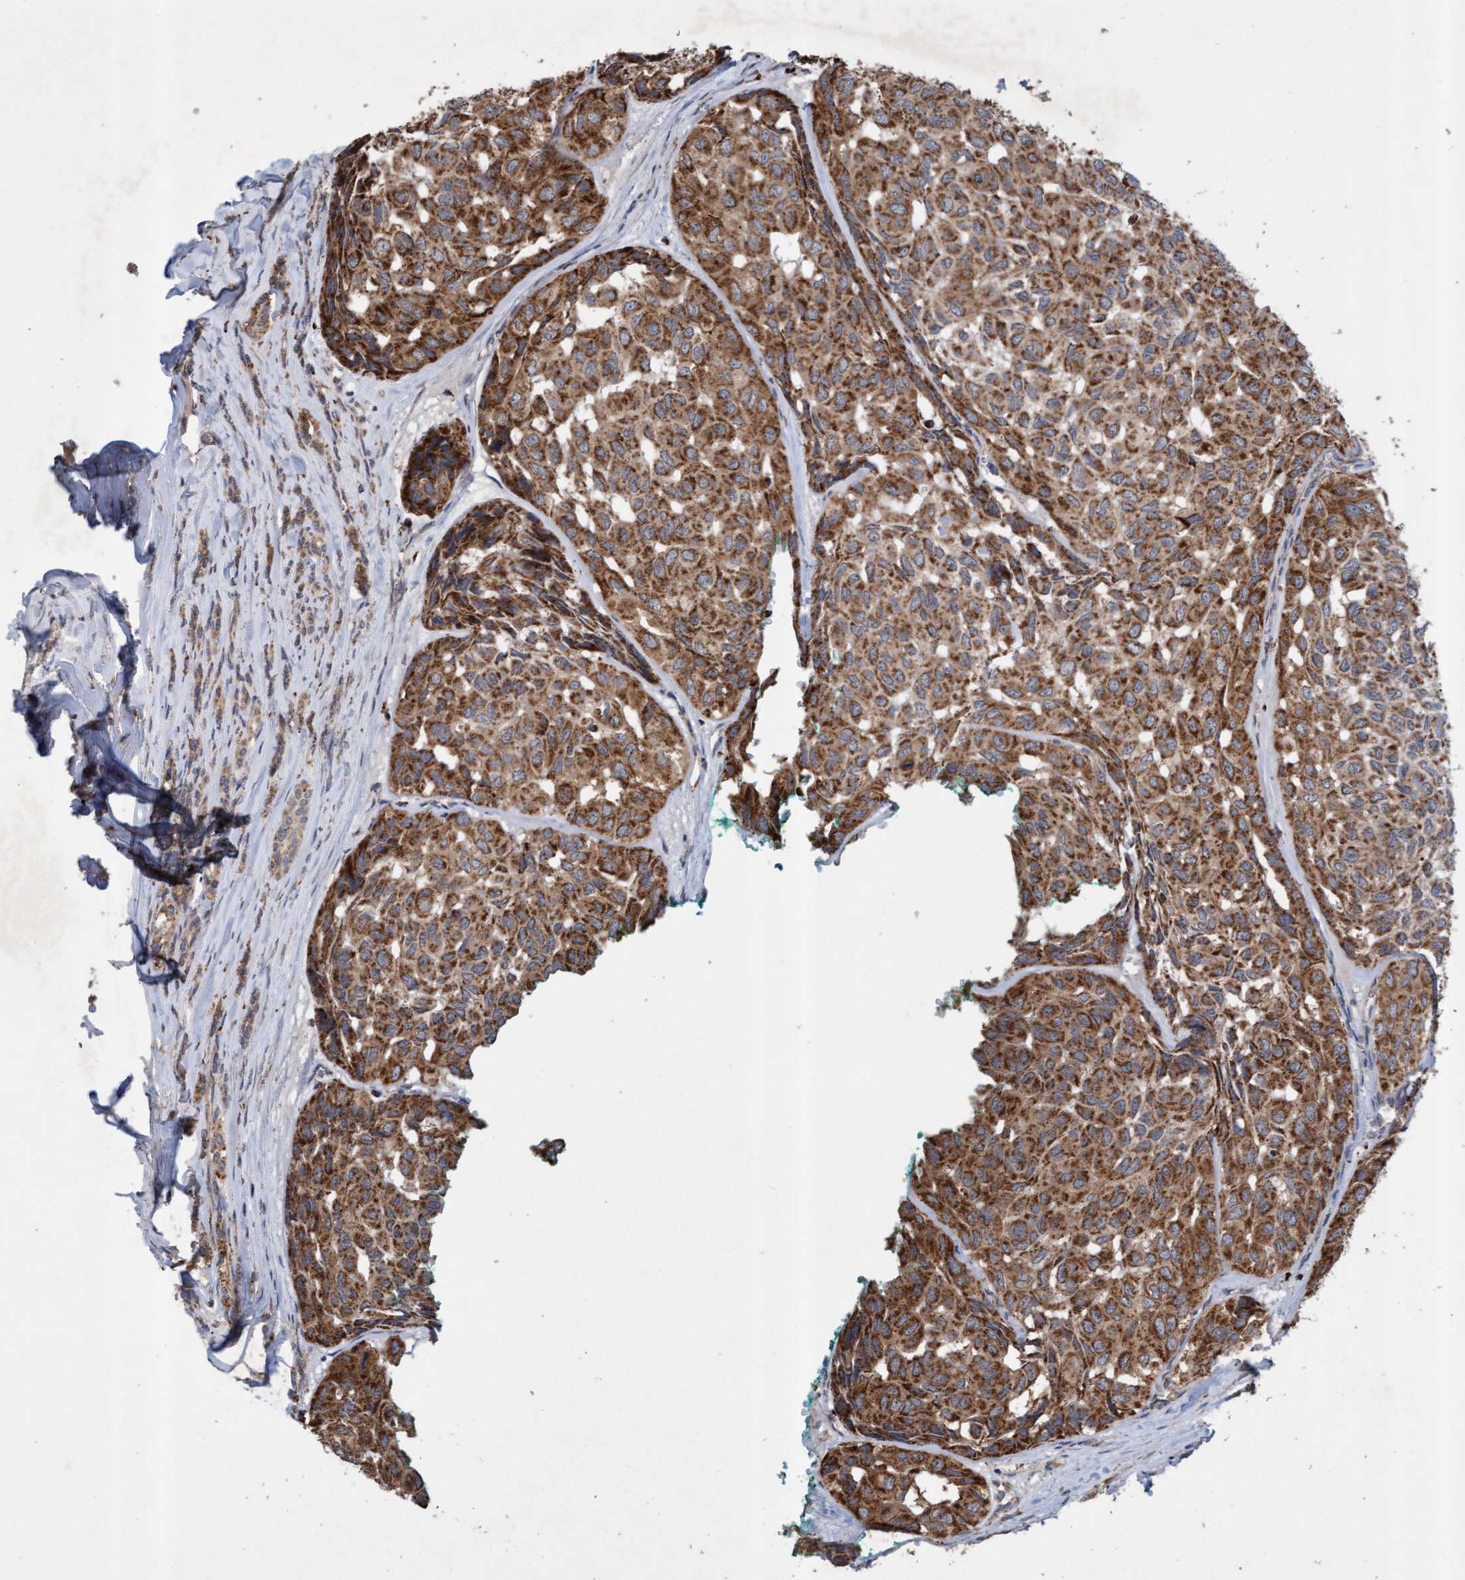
{"staining": {"intensity": "strong", "quantity": ">75%", "location": "cytoplasmic/membranous"}, "tissue": "head and neck cancer", "cell_type": "Tumor cells", "image_type": "cancer", "snomed": [{"axis": "morphology", "description": "Adenocarcinoma, NOS"}, {"axis": "topography", "description": "Salivary gland, NOS"}, {"axis": "topography", "description": "Head-Neck"}], "caption": "A micrograph of human head and neck cancer (adenocarcinoma) stained for a protein exhibits strong cytoplasmic/membranous brown staining in tumor cells.", "gene": "ATPAF2", "patient": {"sex": "female", "age": 76}}